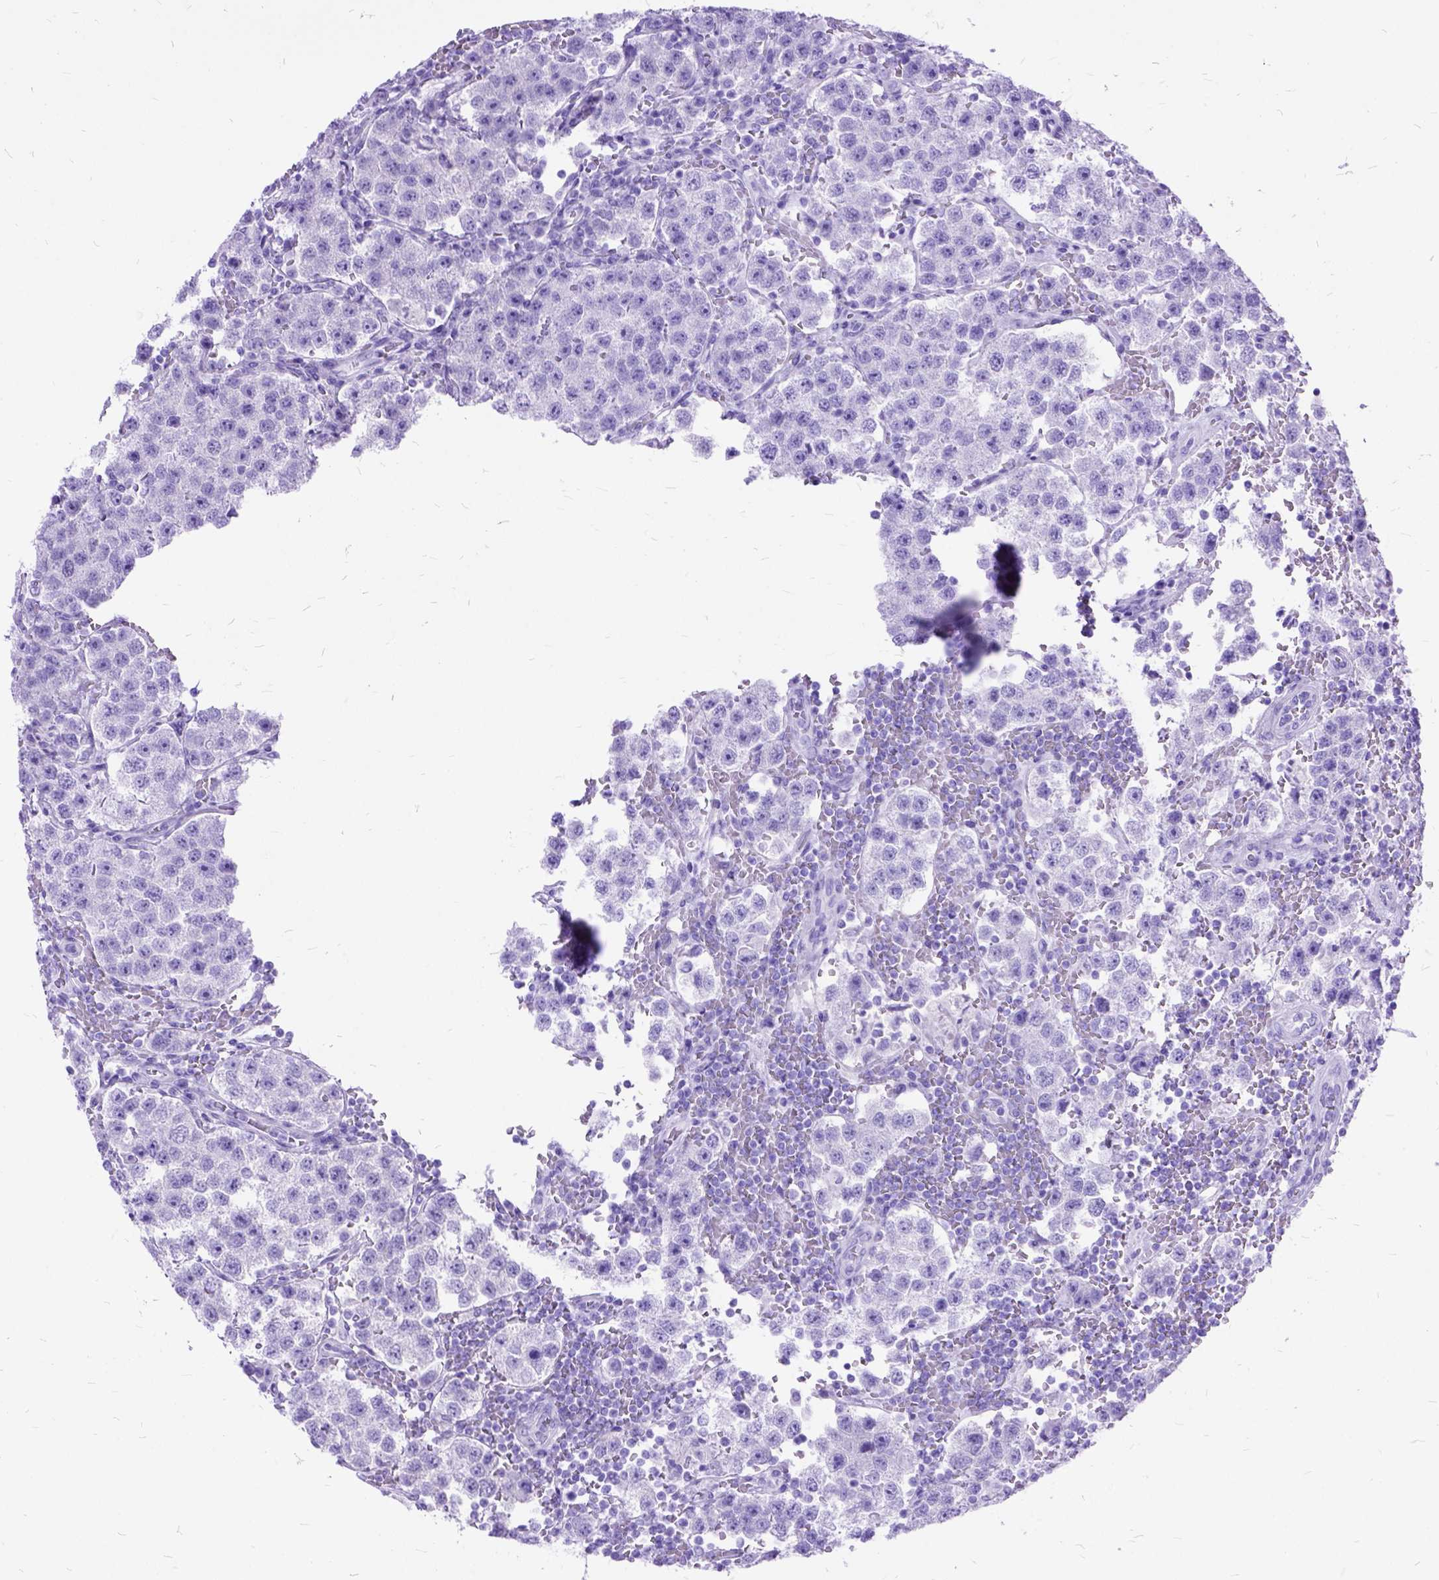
{"staining": {"intensity": "negative", "quantity": "none", "location": "none"}, "tissue": "testis cancer", "cell_type": "Tumor cells", "image_type": "cancer", "snomed": [{"axis": "morphology", "description": "Seminoma, NOS"}, {"axis": "topography", "description": "Testis"}], "caption": "Tumor cells are negative for brown protein staining in testis cancer.", "gene": "DNAH2", "patient": {"sex": "male", "age": 37}}